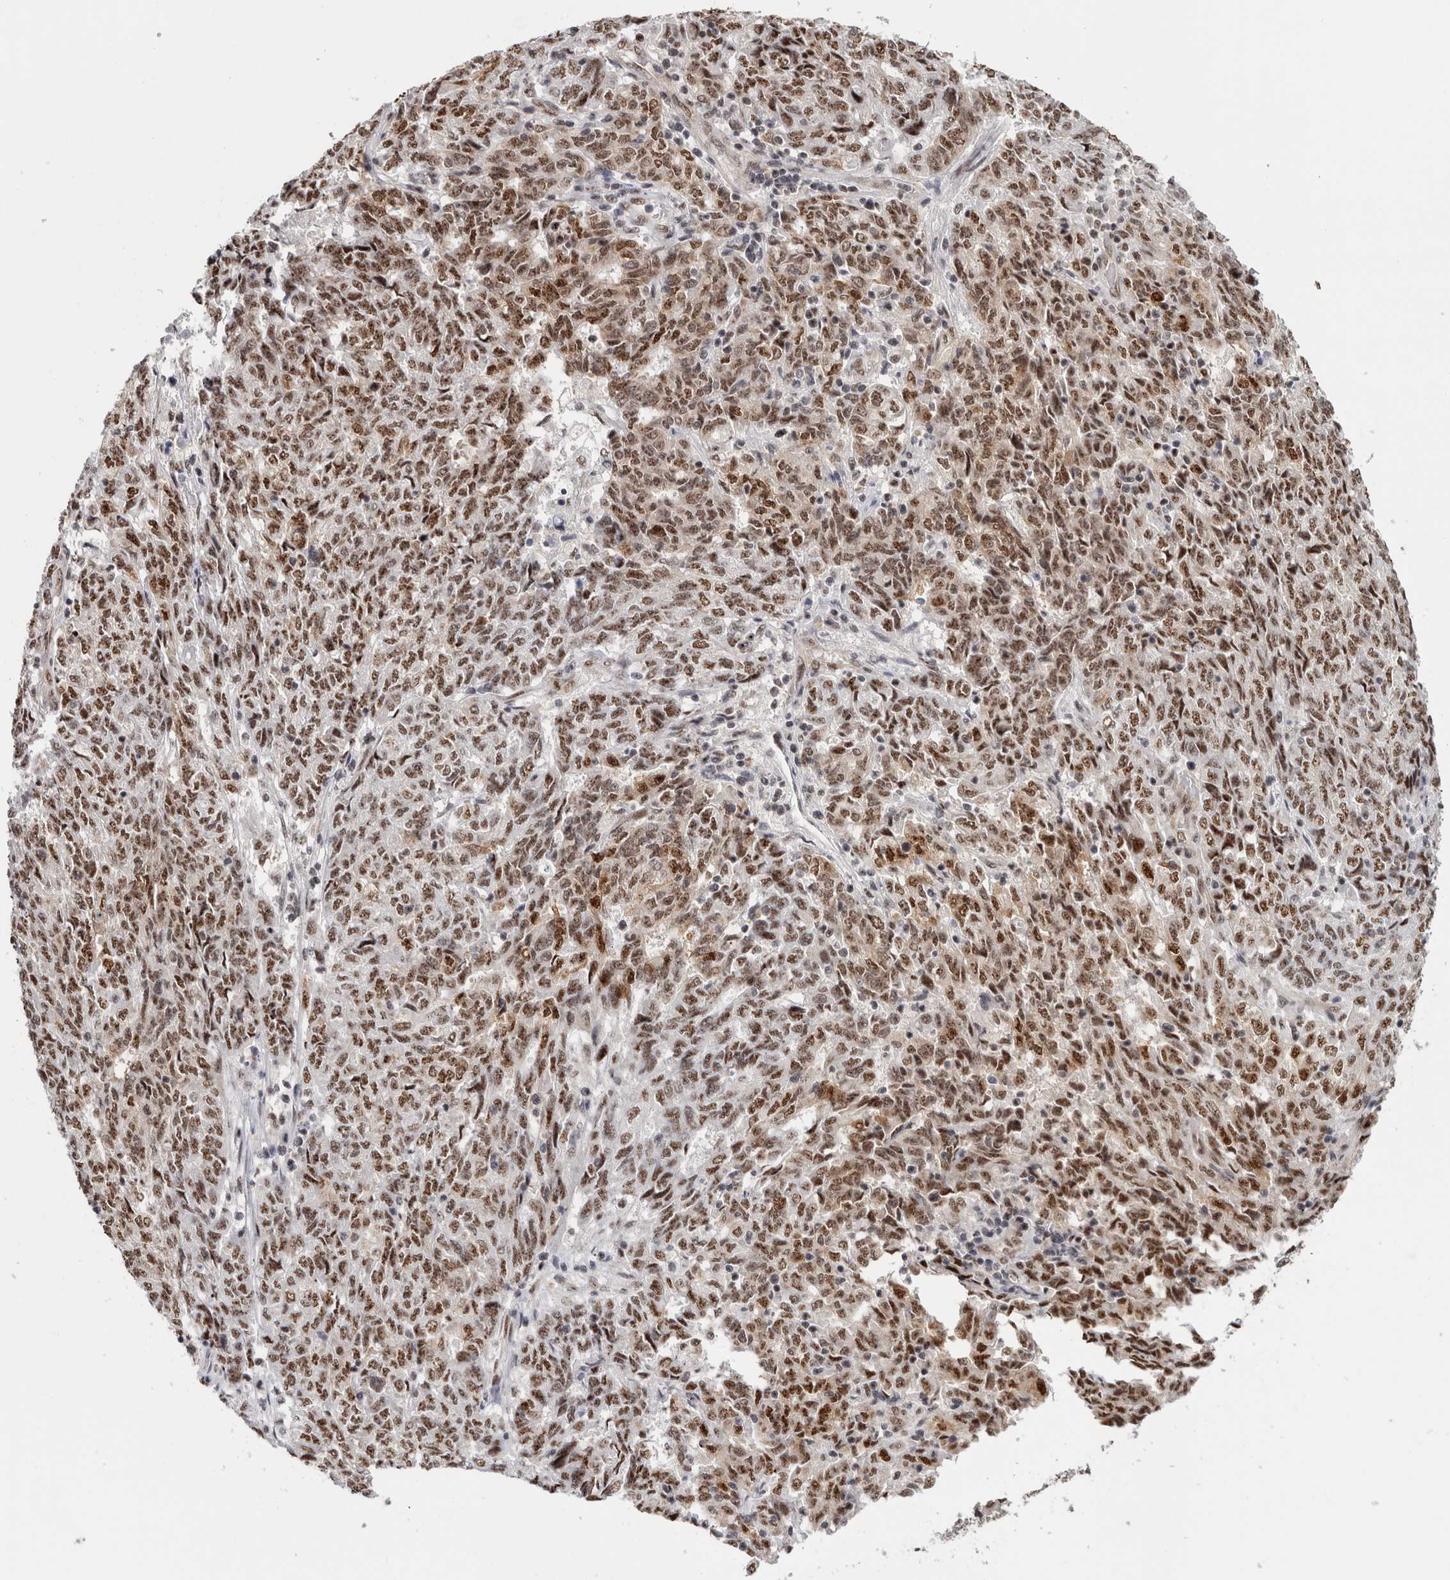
{"staining": {"intensity": "moderate", "quantity": ">75%", "location": "nuclear"}, "tissue": "endometrial cancer", "cell_type": "Tumor cells", "image_type": "cancer", "snomed": [{"axis": "morphology", "description": "Adenocarcinoma, NOS"}, {"axis": "topography", "description": "Endometrium"}], "caption": "This is a histology image of IHC staining of endometrial adenocarcinoma, which shows moderate expression in the nuclear of tumor cells.", "gene": "MKNK1", "patient": {"sex": "female", "age": 80}}